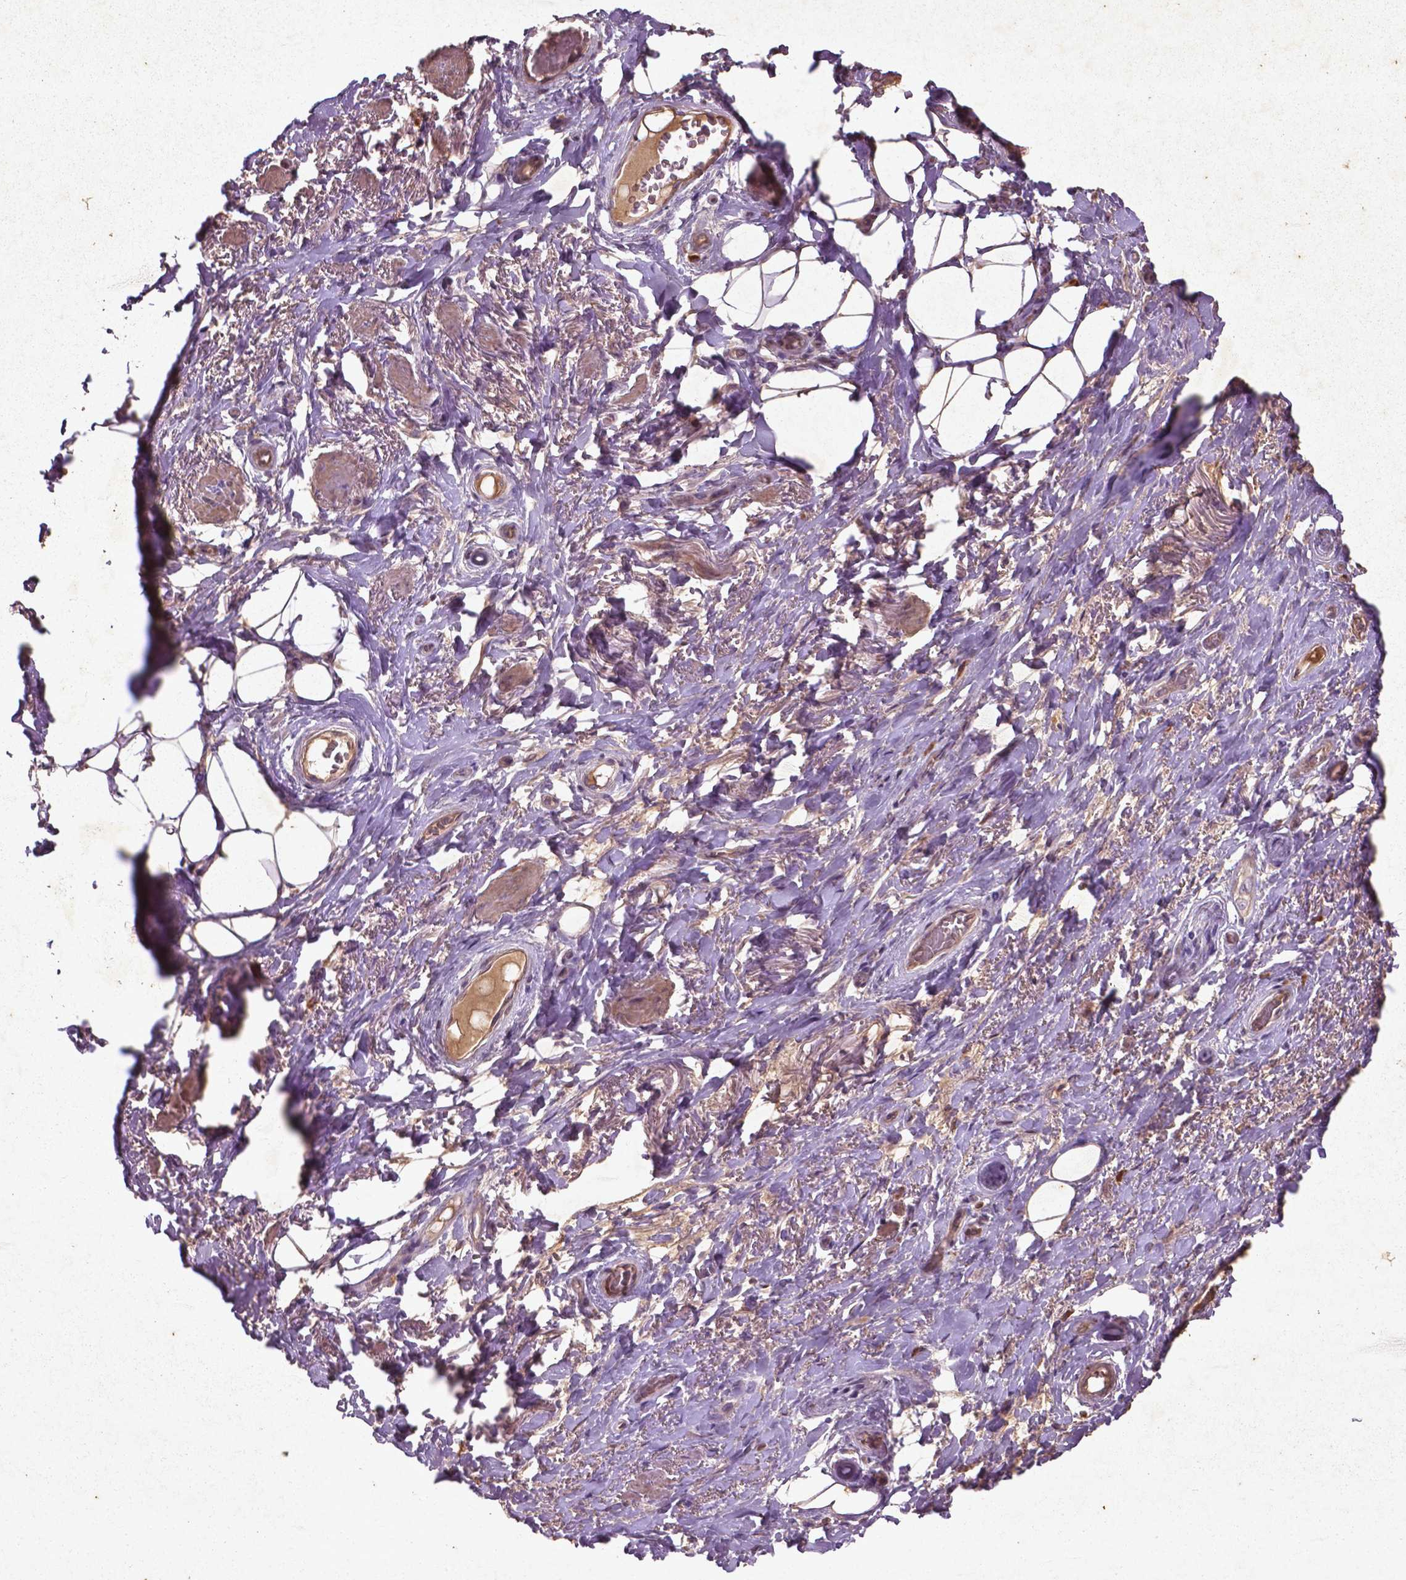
{"staining": {"intensity": "moderate", "quantity": ">75%", "location": "nuclear"}, "tissue": "adipose tissue", "cell_type": "Adipocytes", "image_type": "normal", "snomed": [{"axis": "morphology", "description": "Normal tissue, NOS"}, {"axis": "topography", "description": "Anal"}, {"axis": "topography", "description": "Peripheral nerve tissue"}], "caption": "IHC histopathology image of benign adipose tissue: adipose tissue stained using IHC reveals medium levels of moderate protein expression localized specifically in the nuclear of adipocytes, appearing as a nuclear brown color.", "gene": "COQ2", "patient": {"sex": "male", "age": 53}}